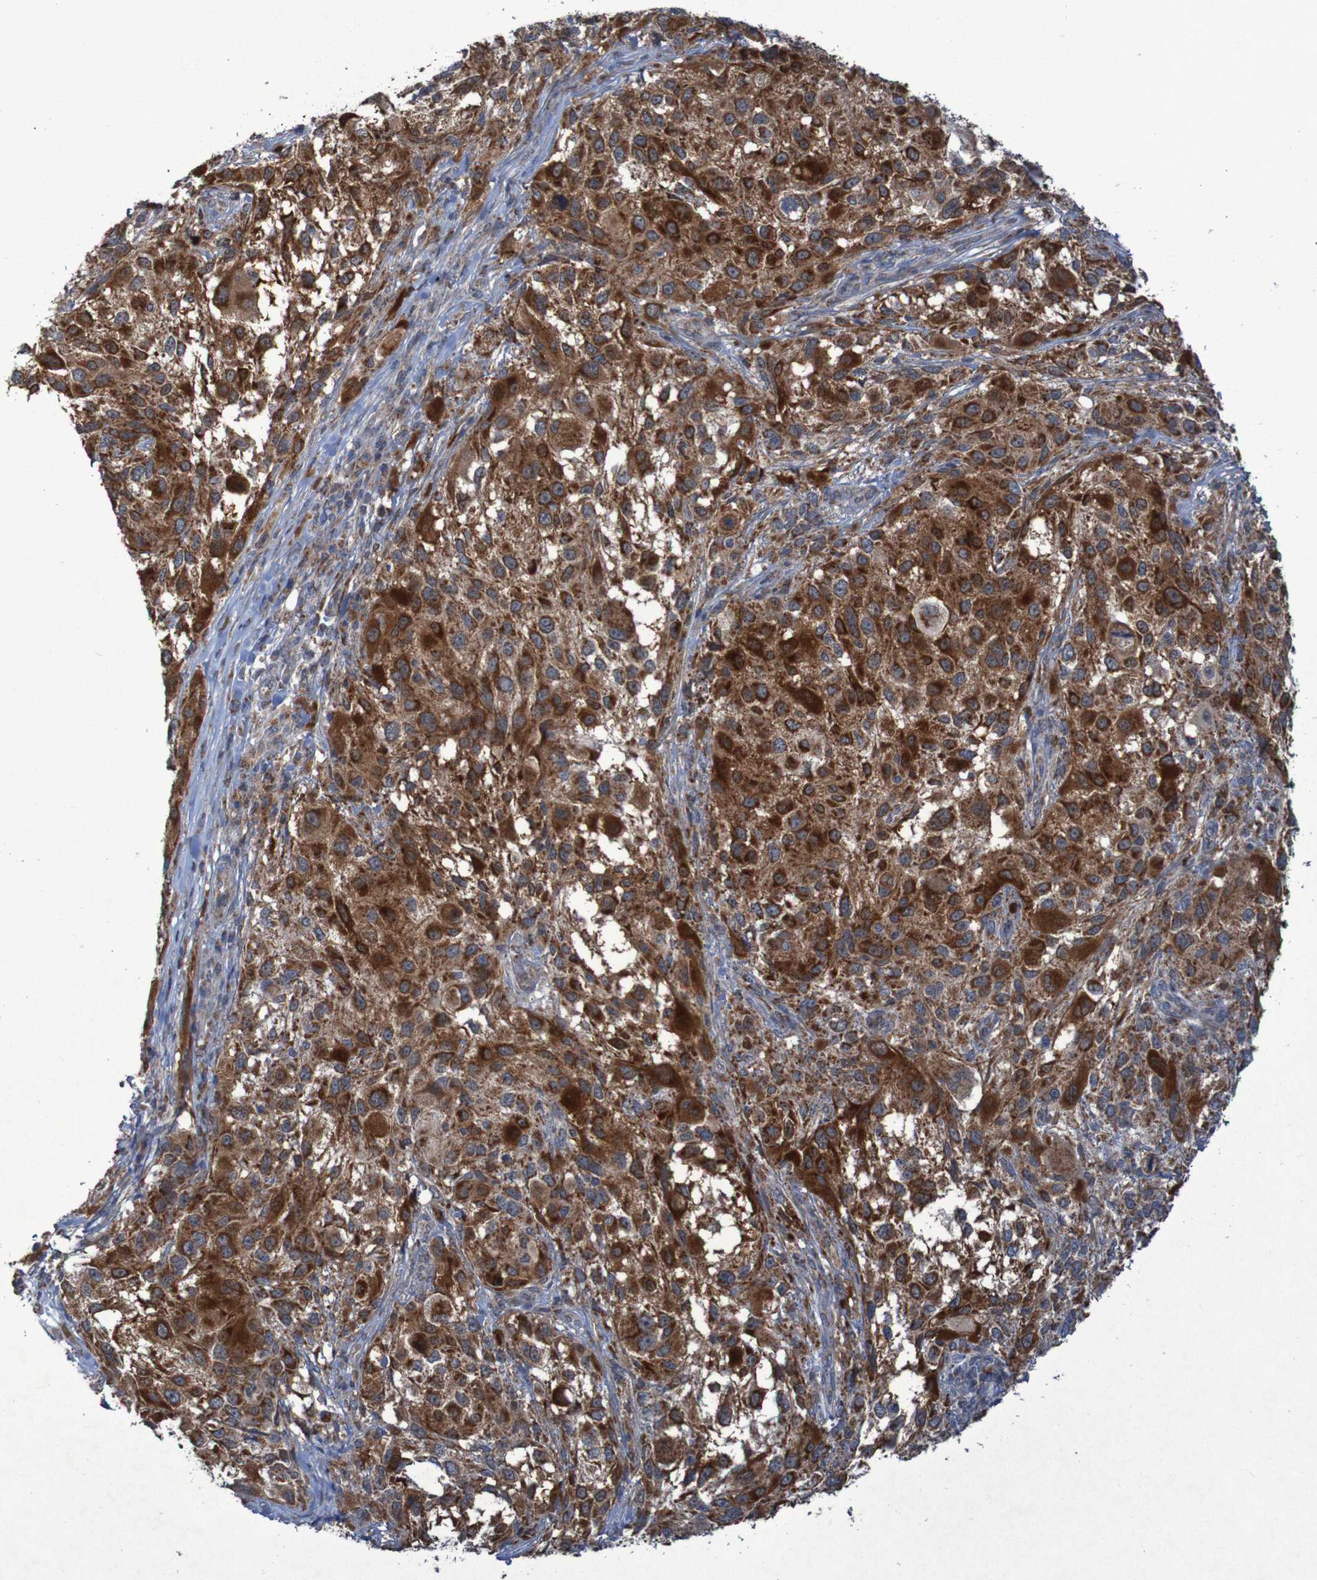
{"staining": {"intensity": "strong", "quantity": ">75%", "location": "cytoplasmic/membranous"}, "tissue": "melanoma", "cell_type": "Tumor cells", "image_type": "cancer", "snomed": [{"axis": "morphology", "description": "Necrosis, NOS"}, {"axis": "morphology", "description": "Malignant melanoma, NOS"}, {"axis": "topography", "description": "Skin"}], "caption": "A brown stain shows strong cytoplasmic/membranous staining of a protein in human melanoma tumor cells.", "gene": "CCDC51", "patient": {"sex": "female", "age": 87}}